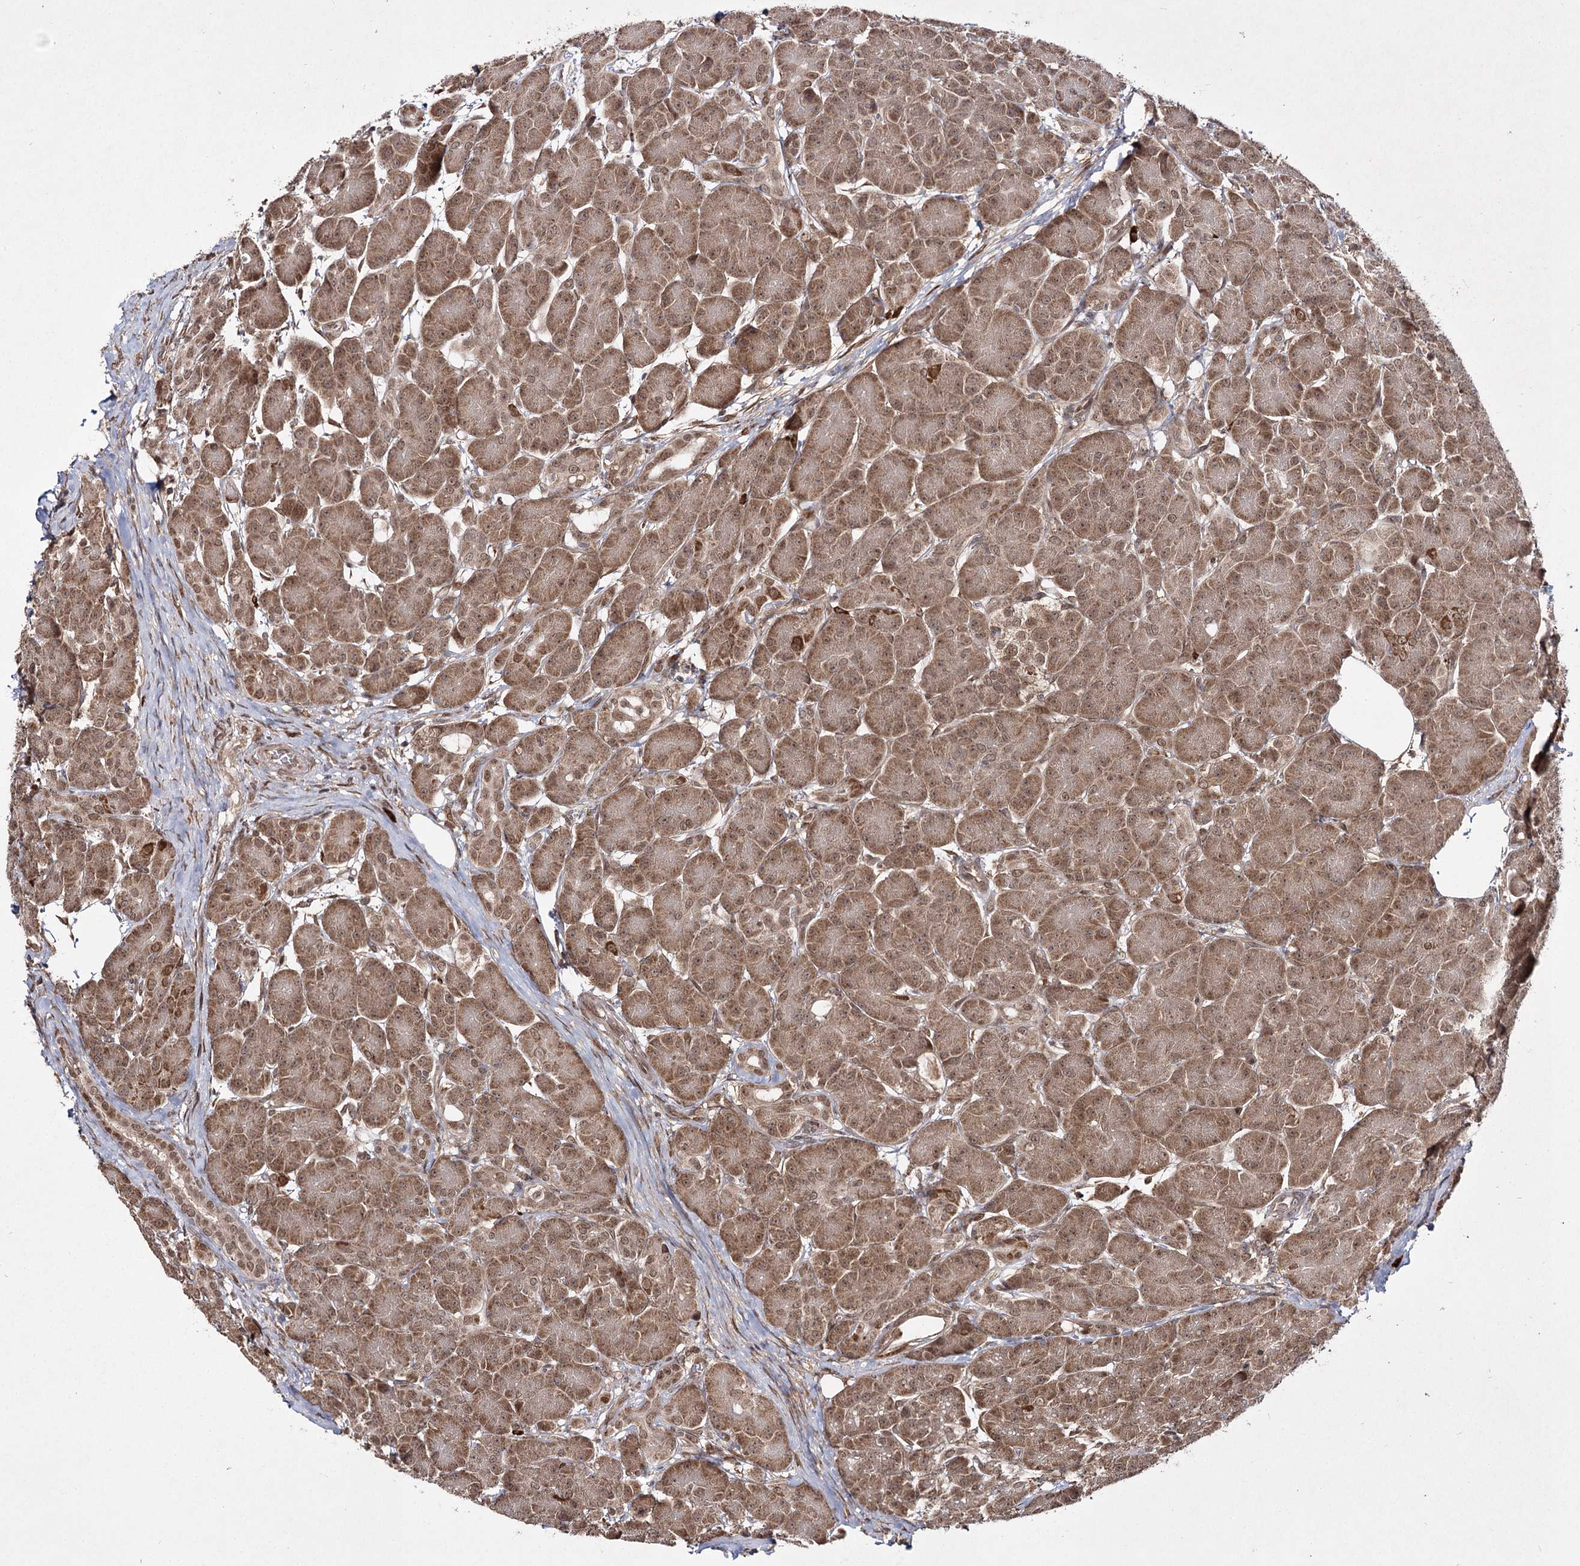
{"staining": {"intensity": "moderate", "quantity": ">75%", "location": "cytoplasmic/membranous,nuclear"}, "tissue": "pancreas", "cell_type": "Exocrine glandular cells", "image_type": "normal", "snomed": [{"axis": "morphology", "description": "Normal tissue, NOS"}, {"axis": "topography", "description": "Pancreas"}], "caption": "A brown stain shows moderate cytoplasmic/membranous,nuclear positivity of a protein in exocrine glandular cells of normal pancreas.", "gene": "TRNT1", "patient": {"sex": "male", "age": 63}}